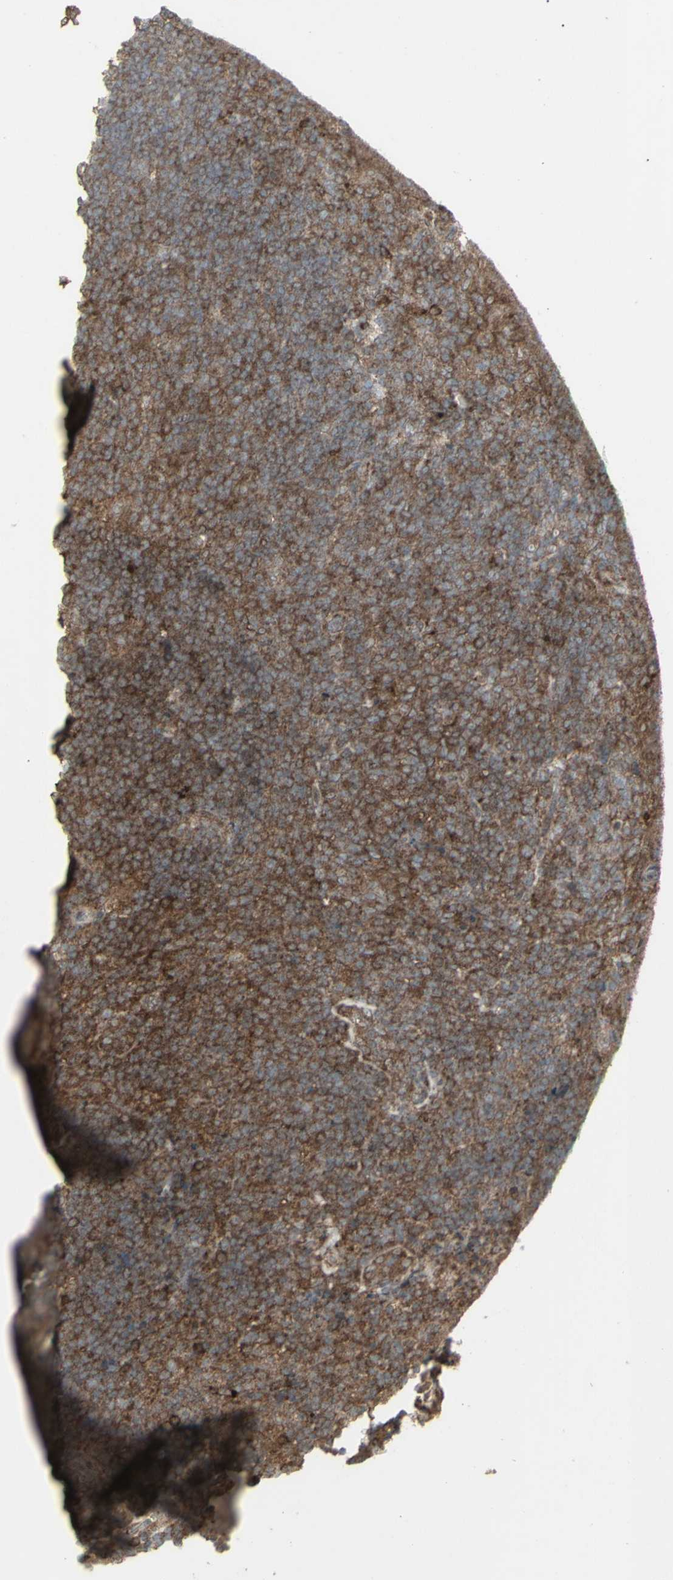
{"staining": {"intensity": "moderate", "quantity": "25%-75%", "location": "cytoplasmic/membranous"}, "tissue": "tonsil", "cell_type": "Germinal center cells", "image_type": "normal", "snomed": [{"axis": "morphology", "description": "Normal tissue, NOS"}, {"axis": "topography", "description": "Tonsil"}], "caption": "Germinal center cells demonstrate medium levels of moderate cytoplasmic/membranous expression in about 25%-75% of cells in normal human tonsil.", "gene": "RNASEL", "patient": {"sex": "male", "age": 17}}